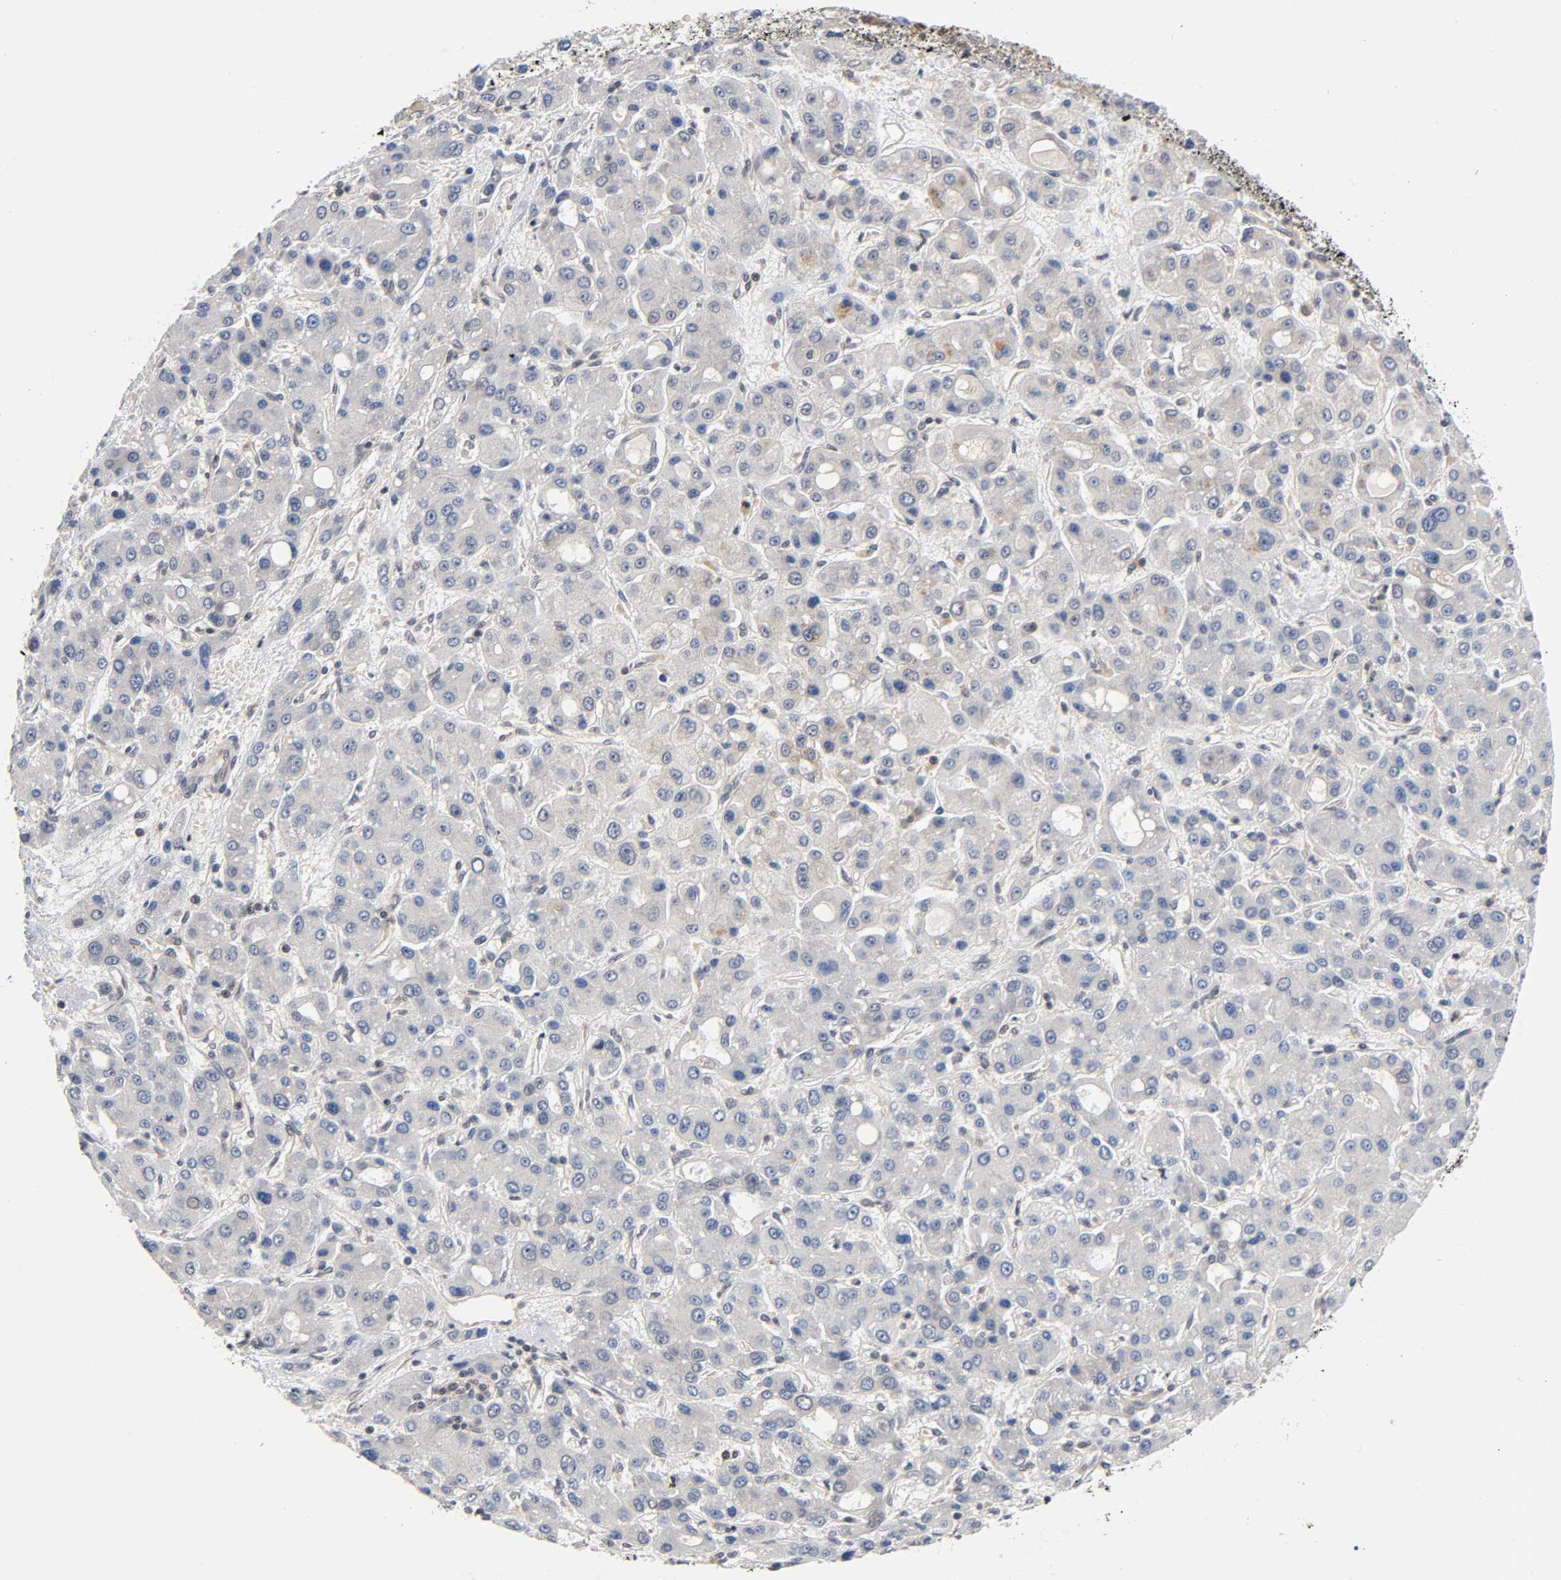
{"staining": {"intensity": "weak", "quantity": "<25%", "location": "cytoplasmic/membranous"}, "tissue": "liver cancer", "cell_type": "Tumor cells", "image_type": "cancer", "snomed": [{"axis": "morphology", "description": "Carcinoma, Hepatocellular, NOS"}, {"axis": "topography", "description": "Liver"}], "caption": "An immunohistochemistry image of hepatocellular carcinoma (liver) is shown. There is no staining in tumor cells of hepatocellular carcinoma (liver).", "gene": "PRKAB1", "patient": {"sex": "male", "age": 55}}